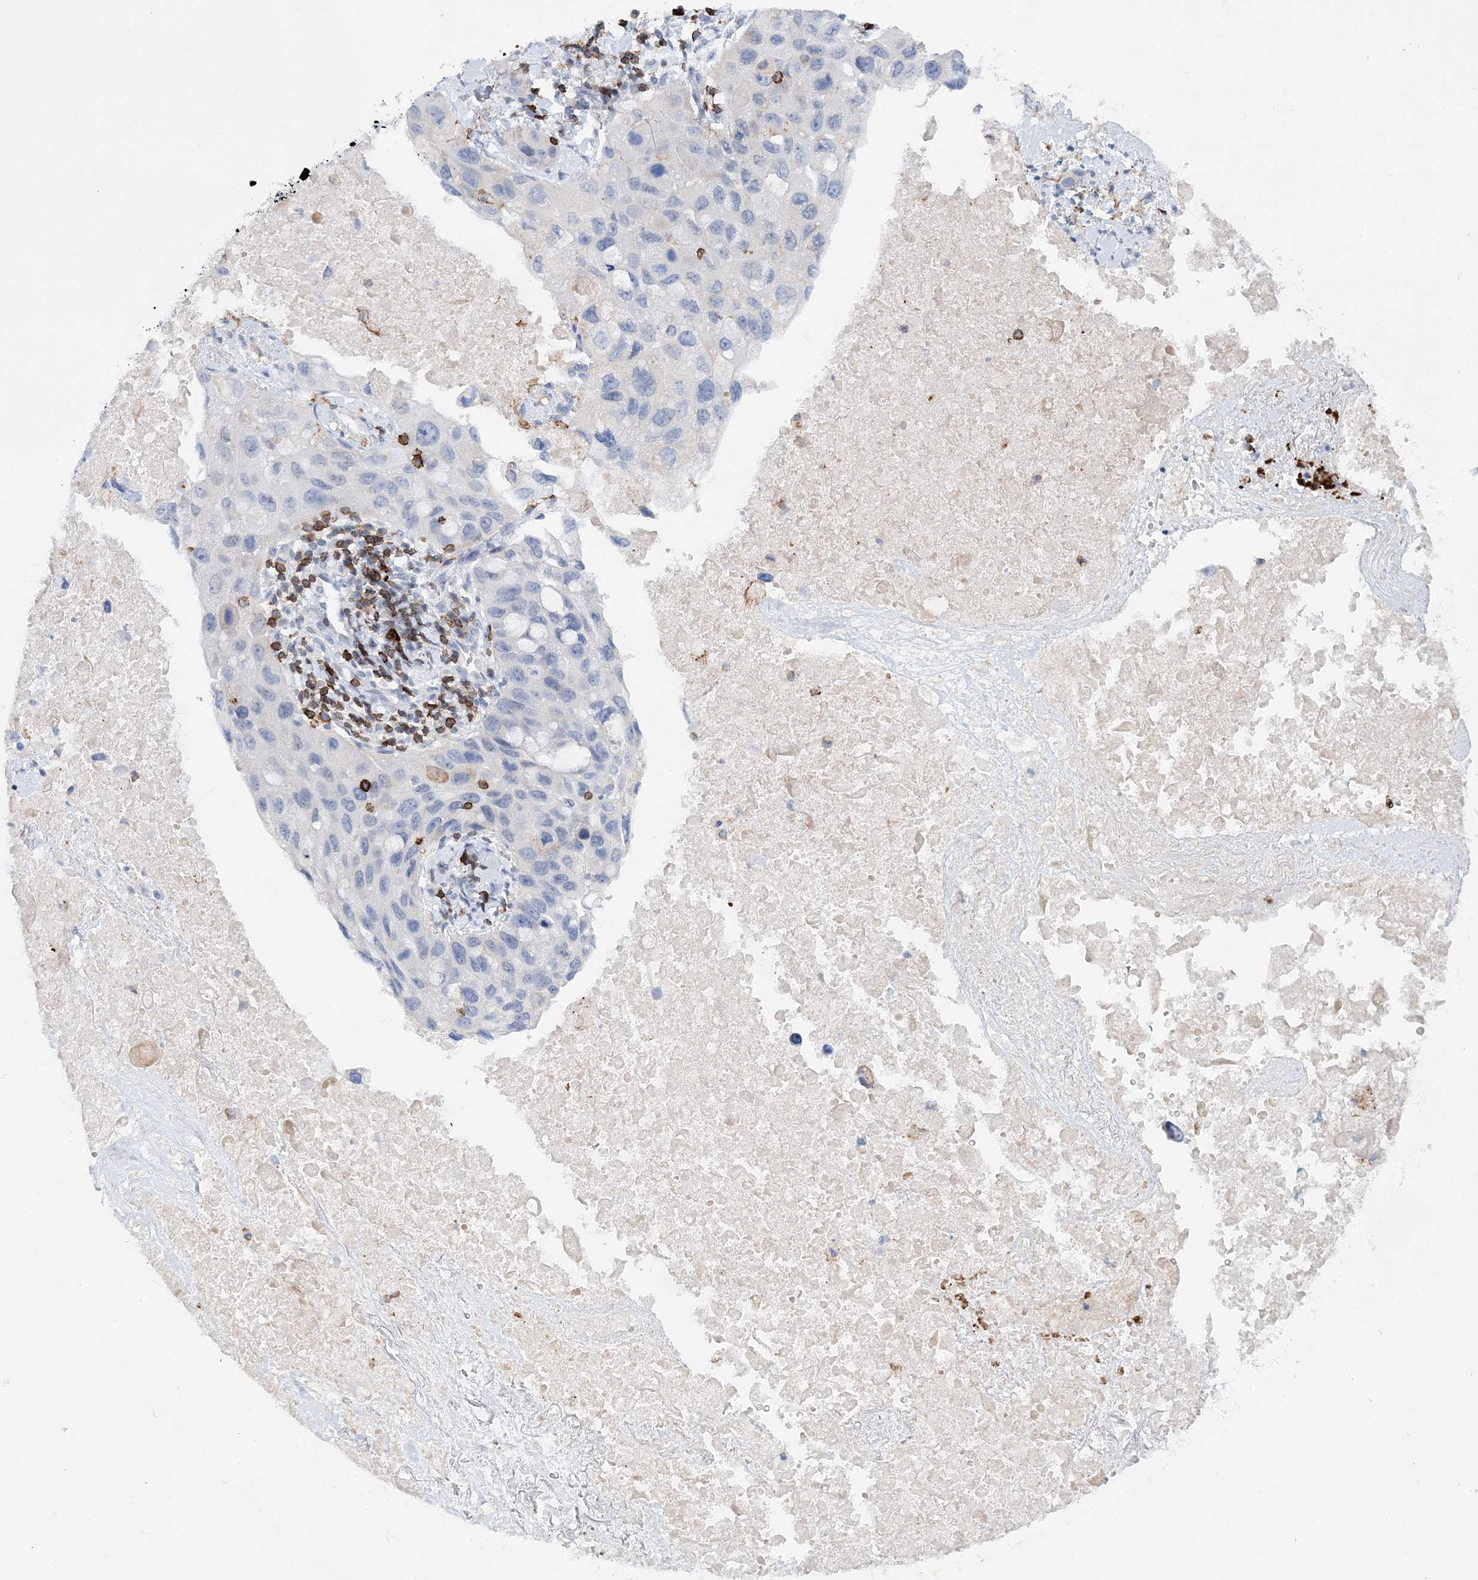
{"staining": {"intensity": "negative", "quantity": "none", "location": "none"}, "tissue": "lung cancer", "cell_type": "Tumor cells", "image_type": "cancer", "snomed": [{"axis": "morphology", "description": "Squamous cell carcinoma, NOS"}, {"axis": "topography", "description": "Lung"}], "caption": "Immunohistochemistry (IHC) histopathology image of neoplastic tissue: human lung squamous cell carcinoma stained with DAB (3,3'-diaminobenzidine) reveals no significant protein staining in tumor cells. (DAB immunohistochemistry with hematoxylin counter stain).", "gene": "PRMT9", "patient": {"sex": "female", "age": 73}}